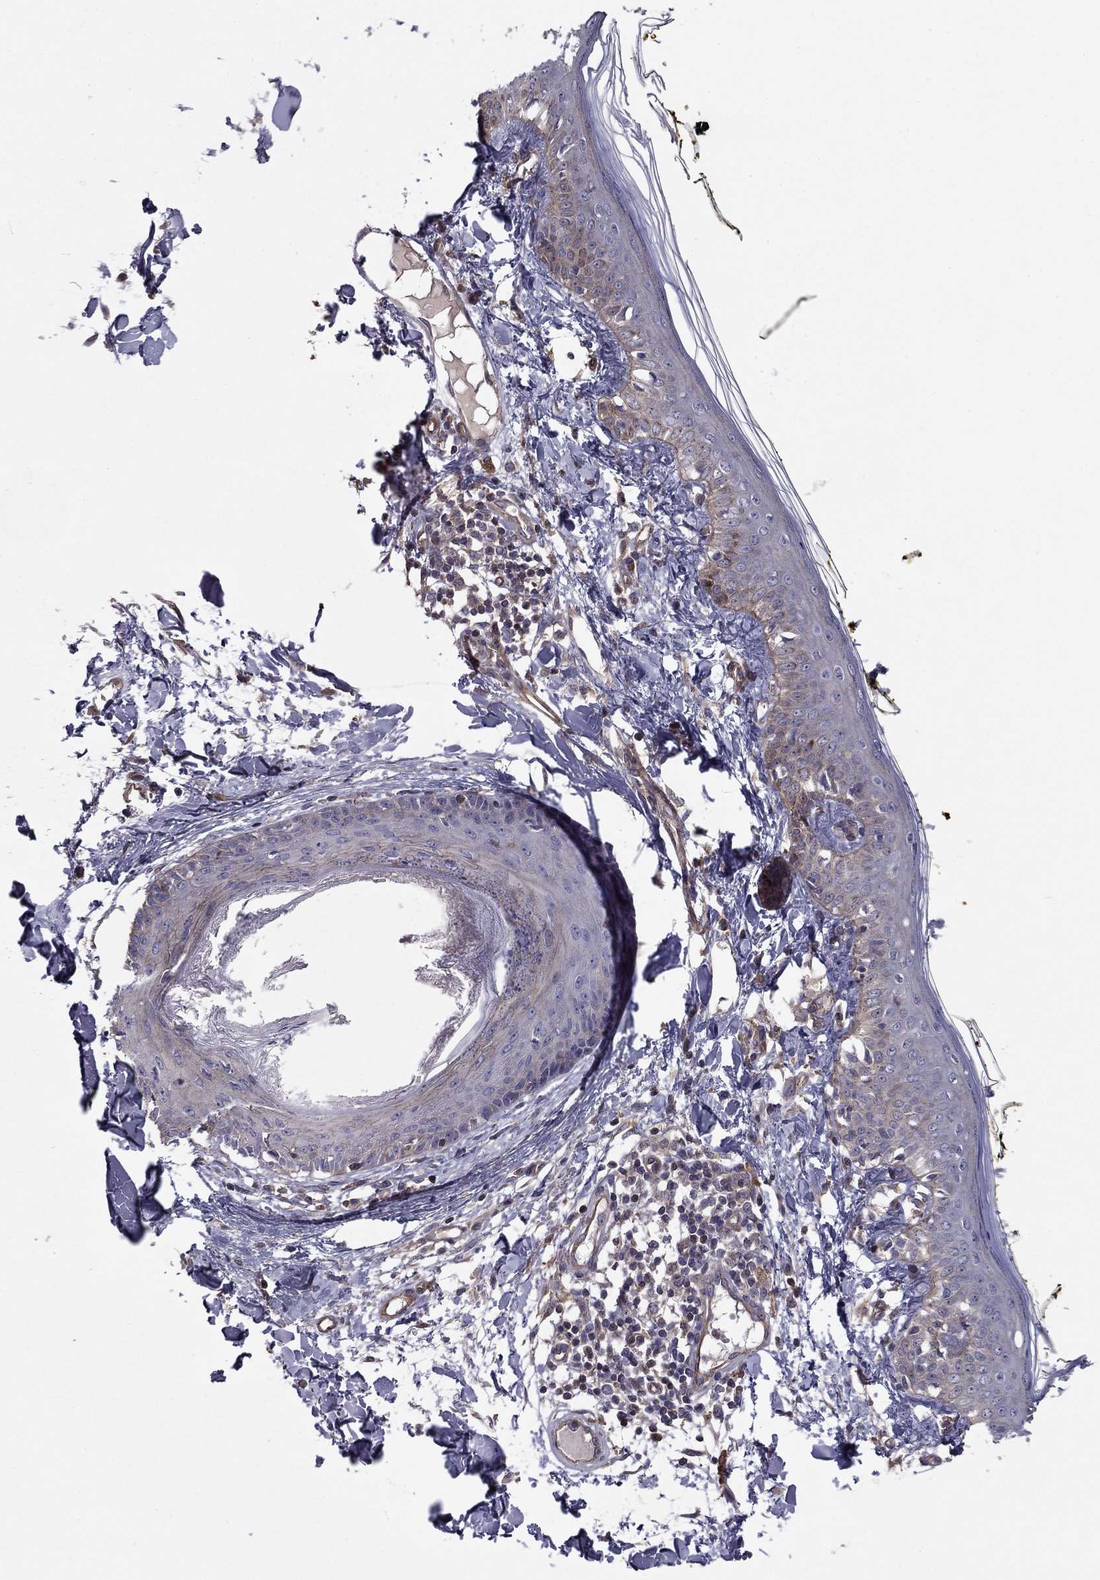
{"staining": {"intensity": "strong", "quantity": "<25%", "location": "cytoplasmic/membranous"}, "tissue": "skin", "cell_type": "Fibroblasts", "image_type": "normal", "snomed": [{"axis": "morphology", "description": "Normal tissue, NOS"}, {"axis": "topography", "description": "Skin"}], "caption": "The micrograph demonstrates staining of unremarkable skin, revealing strong cytoplasmic/membranous protein expression (brown color) within fibroblasts.", "gene": "SHMT1", "patient": {"sex": "male", "age": 76}}